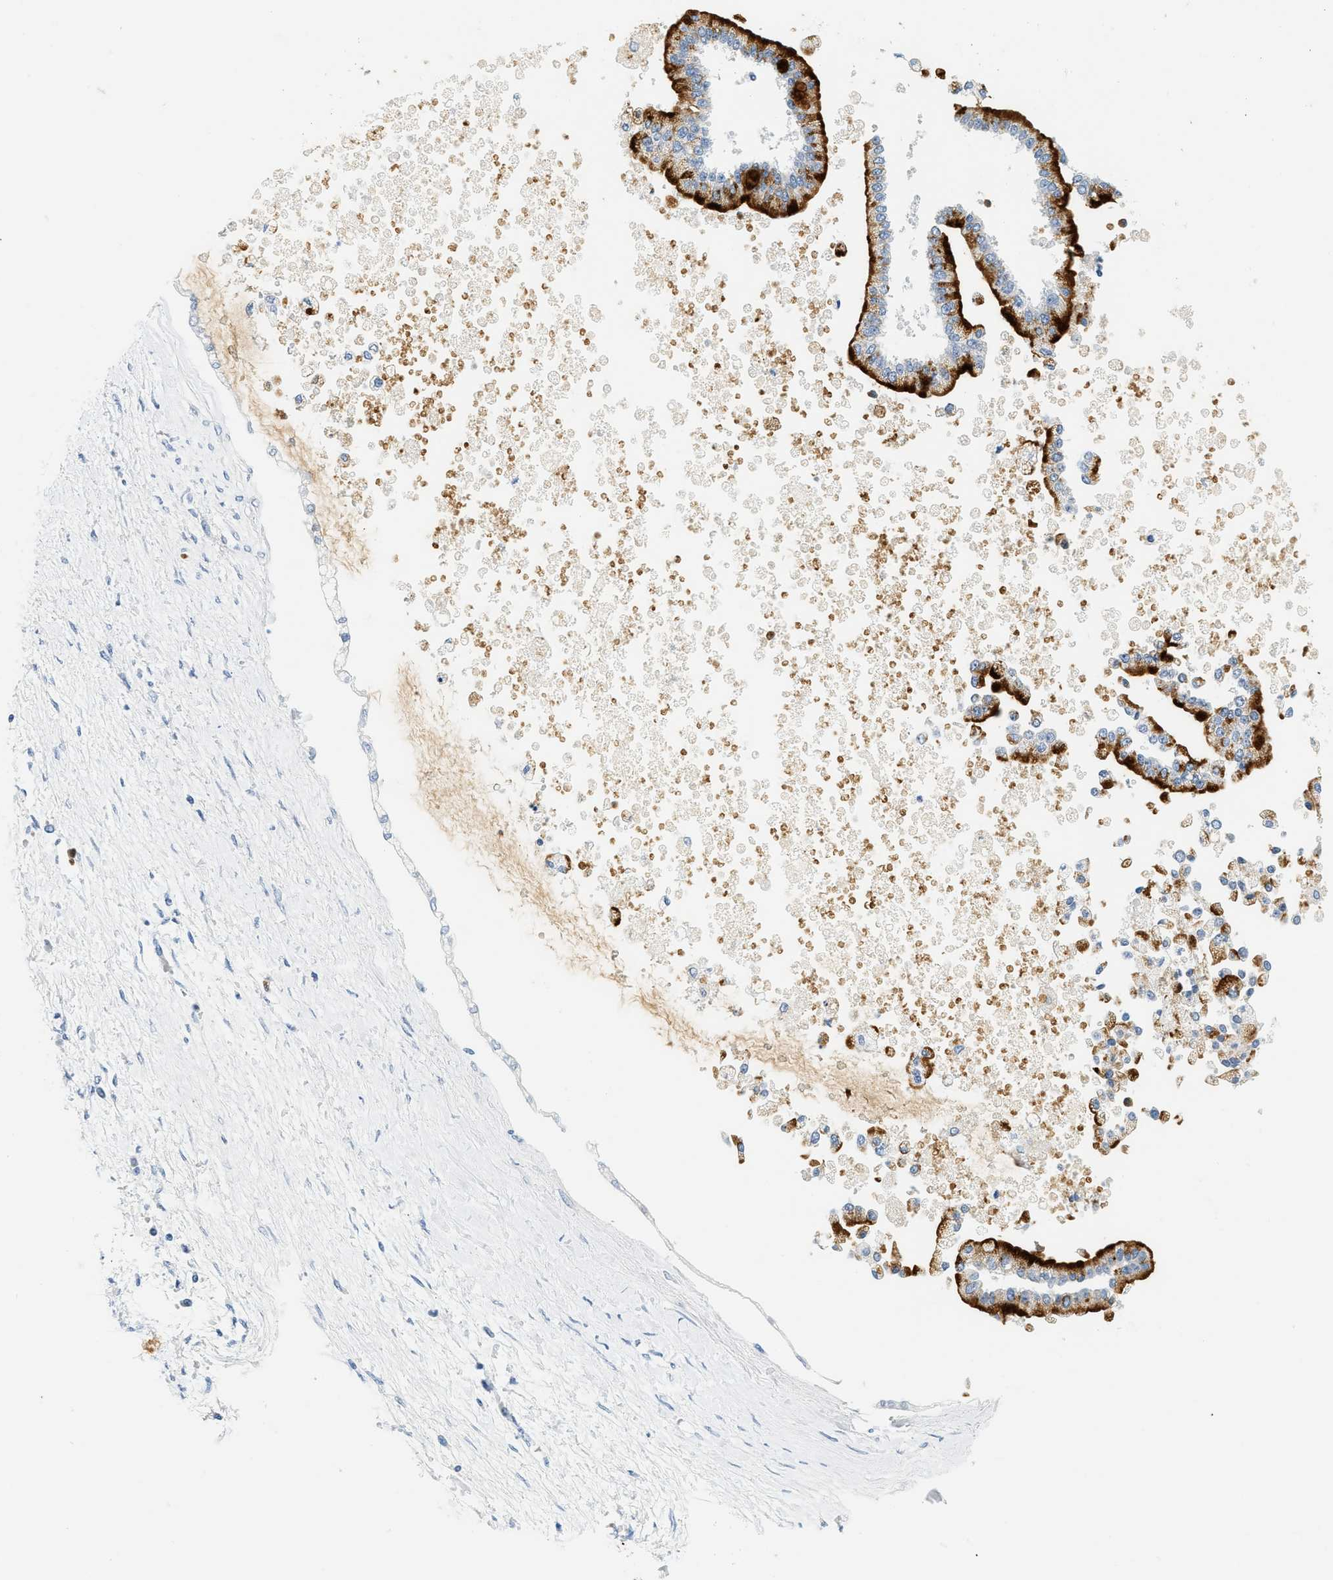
{"staining": {"intensity": "strong", "quantity": "<25%", "location": "cytoplasmic/membranous"}, "tissue": "liver cancer", "cell_type": "Tumor cells", "image_type": "cancer", "snomed": [{"axis": "morphology", "description": "Cholangiocarcinoma"}, {"axis": "topography", "description": "Liver"}], "caption": "Immunohistochemistry of liver cancer demonstrates medium levels of strong cytoplasmic/membranous positivity in approximately <25% of tumor cells.", "gene": "LCN2", "patient": {"sex": "male", "age": 50}}